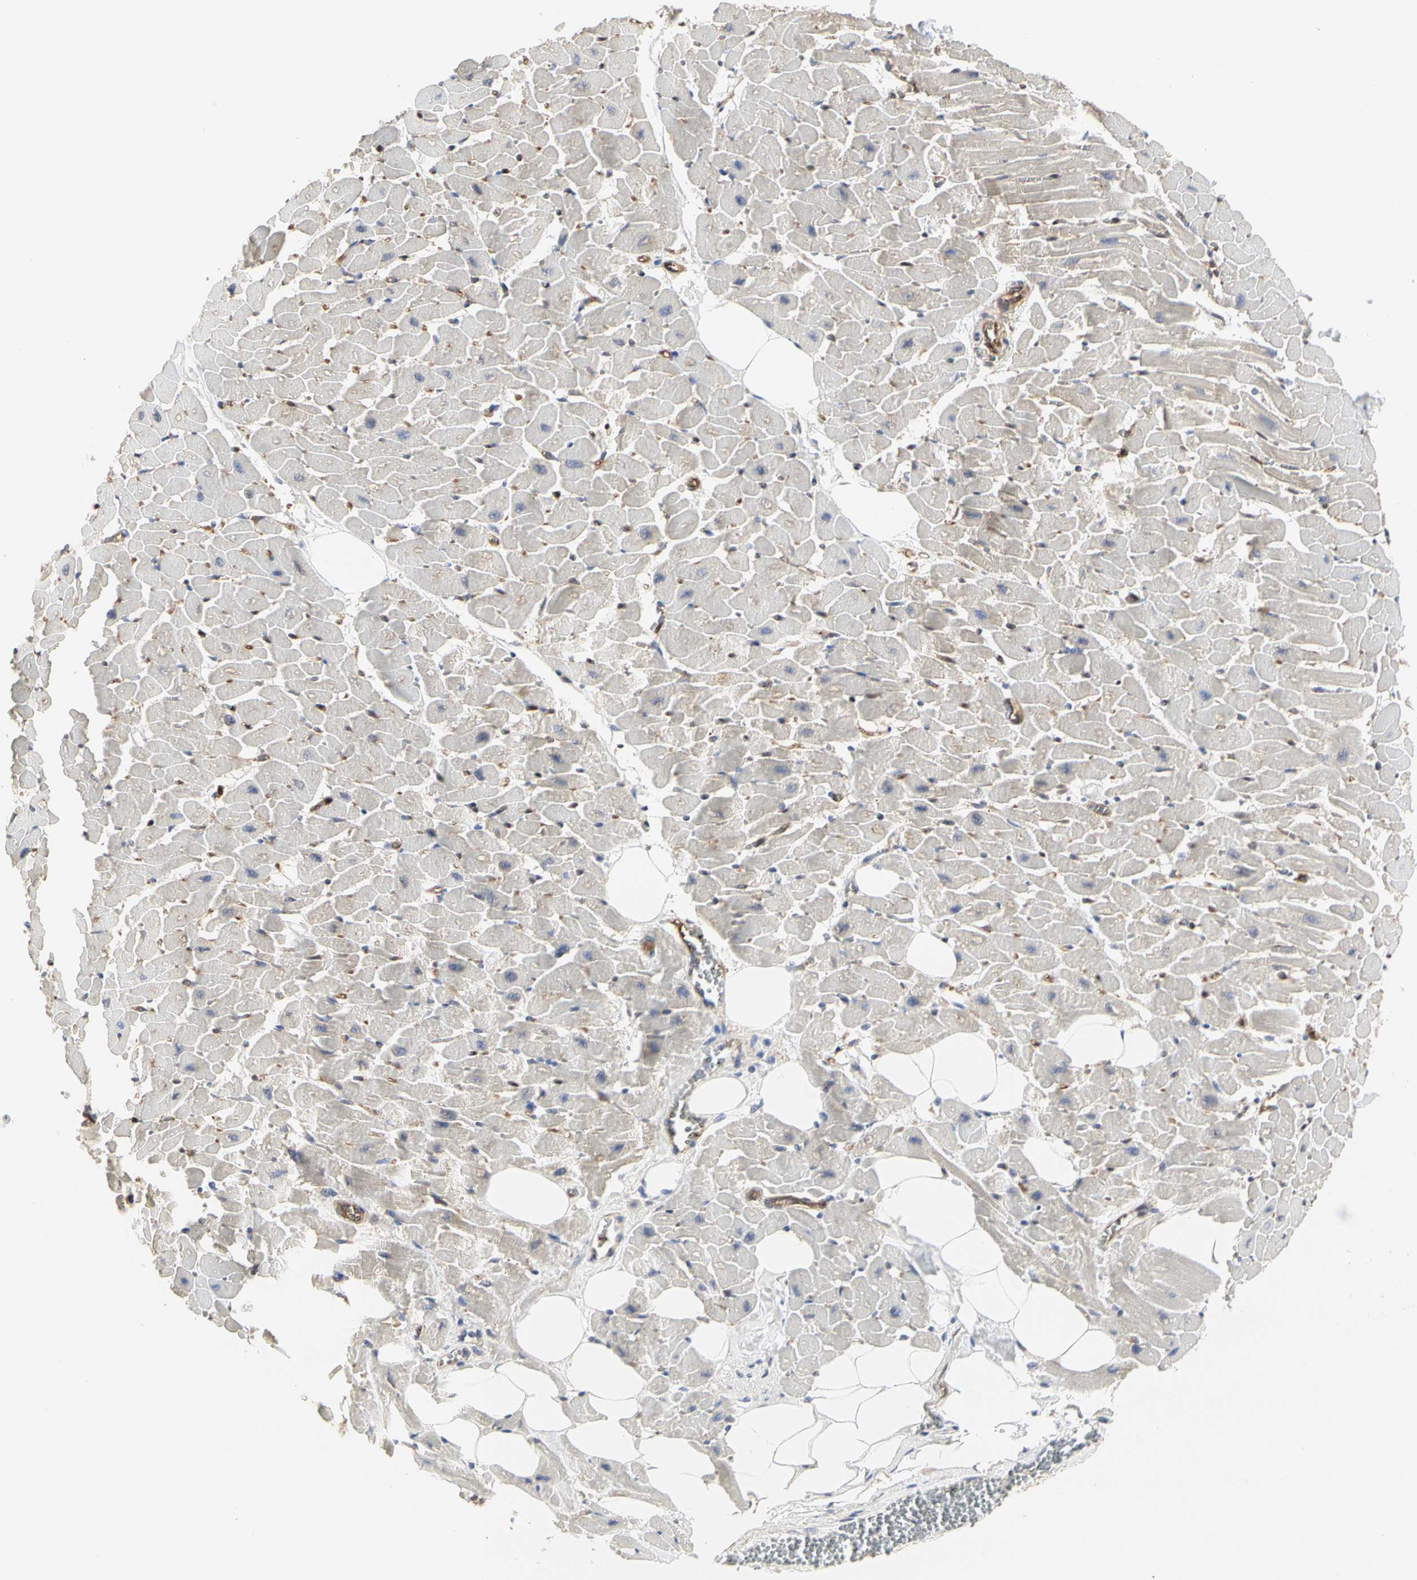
{"staining": {"intensity": "weak", "quantity": "<25%", "location": "cytoplasmic/membranous"}, "tissue": "heart muscle", "cell_type": "Cardiomyocytes", "image_type": "normal", "snomed": [{"axis": "morphology", "description": "Normal tissue, NOS"}, {"axis": "topography", "description": "Heart"}], "caption": "High power microscopy histopathology image of an immunohistochemistry histopathology image of benign heart muscle, revealing no significant expression in cardiomyocytes.", "gene": "C3orf52", "patient": {"sex": "female", "age": 19}}